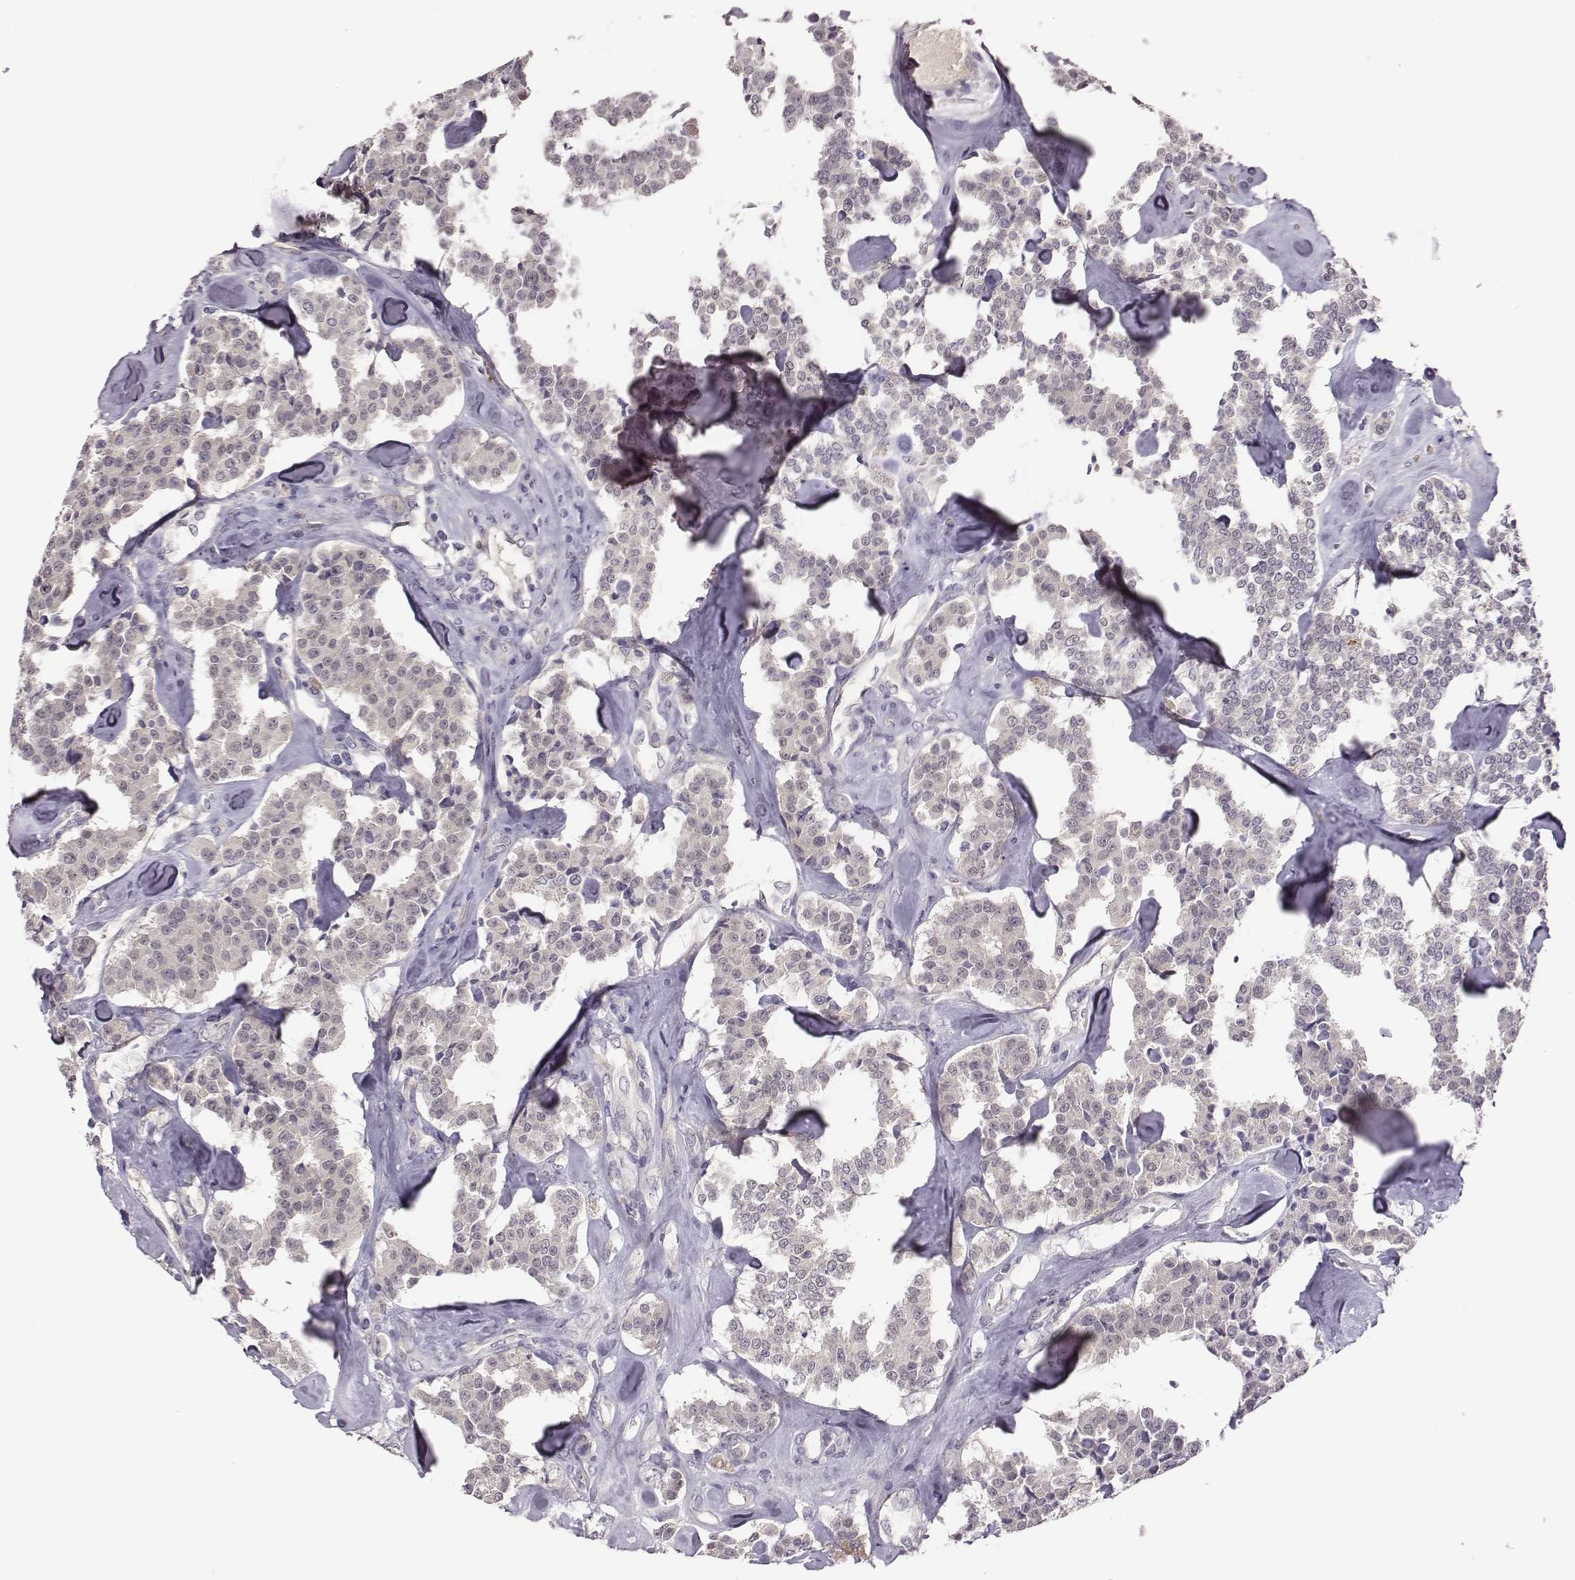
{"staining": {"intensity": "negative", "quantity": "none", "location": "none"}, "tissue": "carcinoid", "cell_type": "Tumor cells", "image_type": "cancer", "snomed": [{"axis": "morphology", "description": "Carcinoid, malignant, NOS"}, {"axis": "topography", "description": "Pancreas"}], "caption": "IHC micrograph of carcinoid stained for a protein (brown), which displays no expression in tumor cells.", "gene": "KMO", "patient": {"sex": "male", "age": 41}}